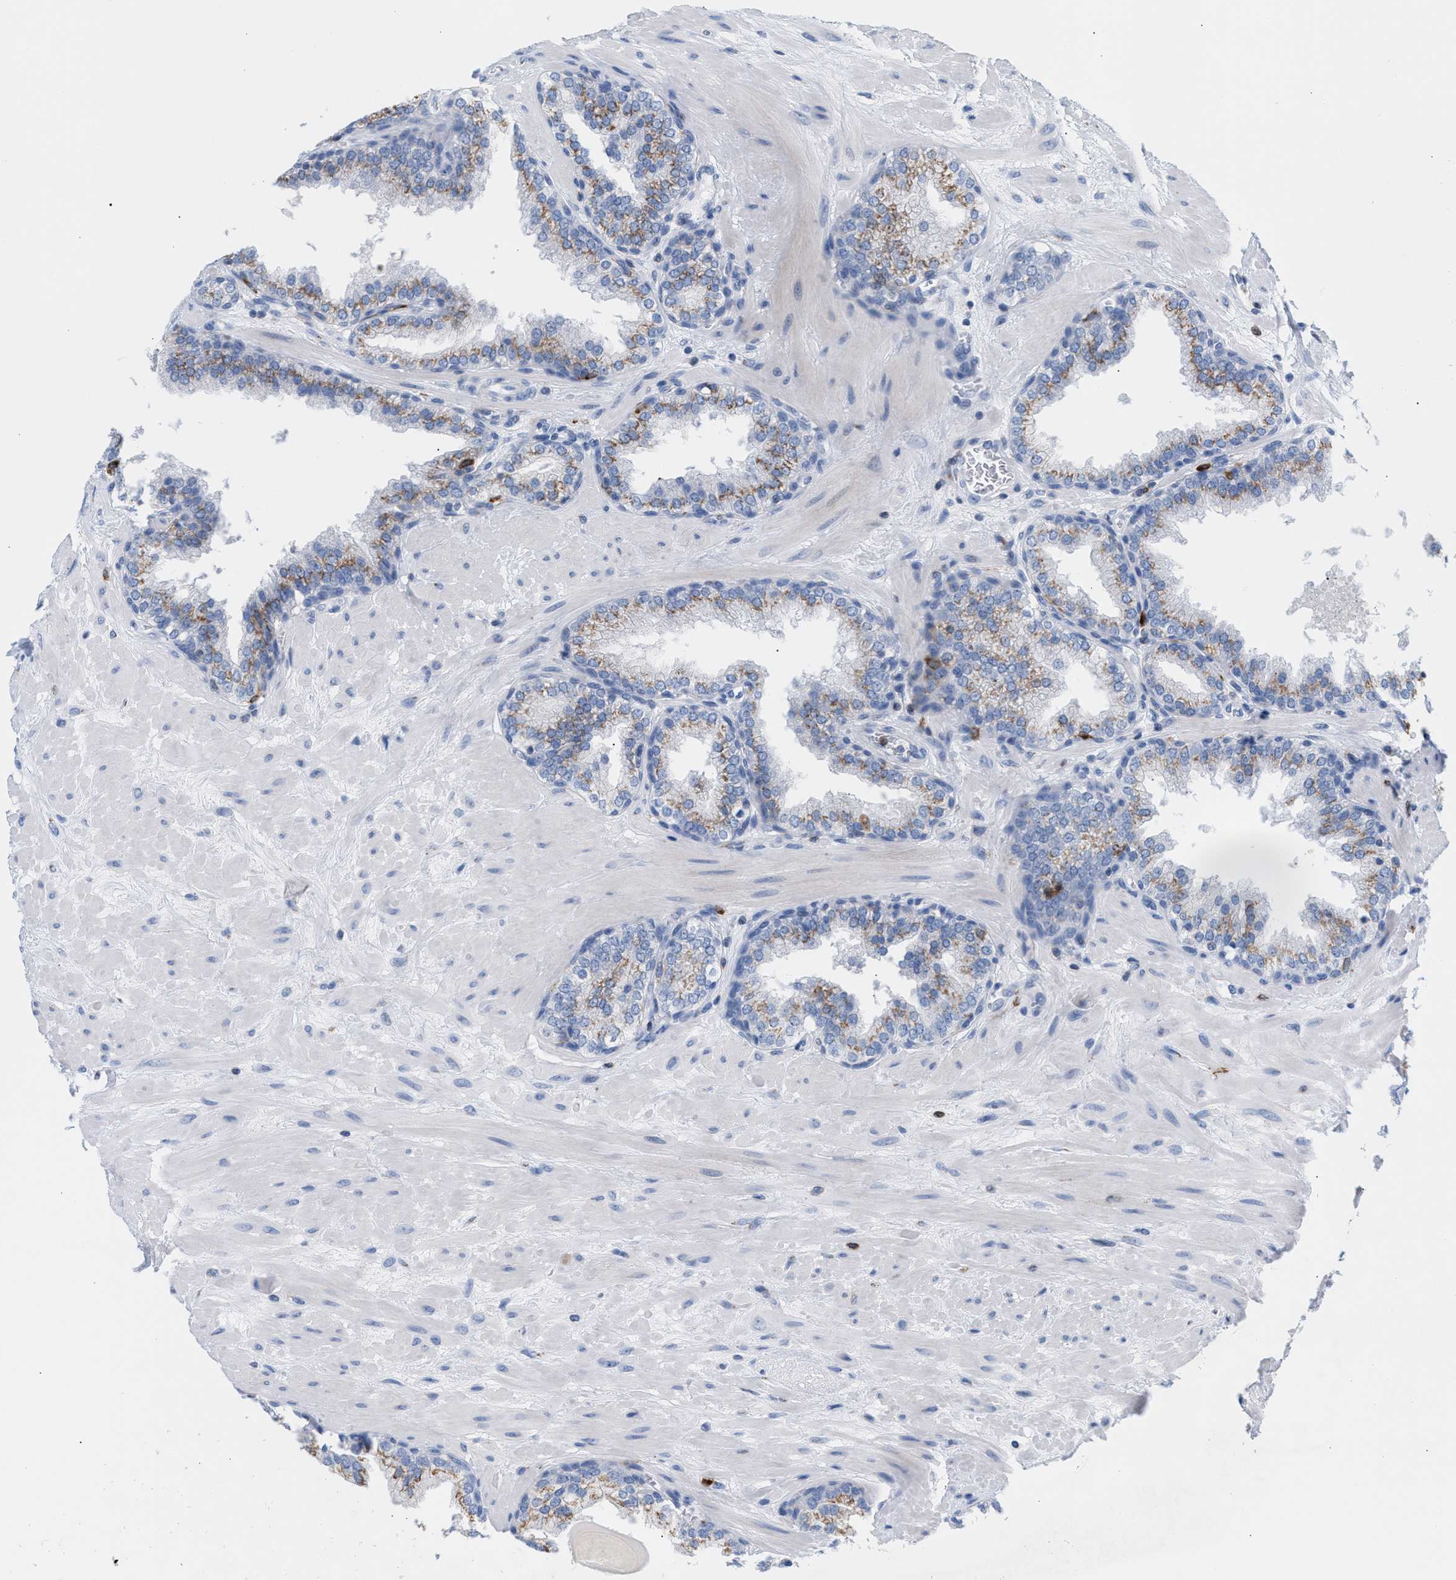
{"staining": {"intensity": "moderate", "quantity": "25%-75%", "location": "cytoplasmic/membranous"}, "tissue": "prostate", "cell_type": "Glandular cells", "image_type": "normal", "snomed": [{"axis": "morphology", "description": "Normal tissue, NOS"}, {"axis": "topography", "description": "Prostate"}], "caption": "Glandular cells demonstrate medium levels of moderate cytoplasmic/membranous expression in approximately 25%-75% of cells in normal prostate.", "gene": "TACC3", "patient": {"sex": "male", "age": 51}}